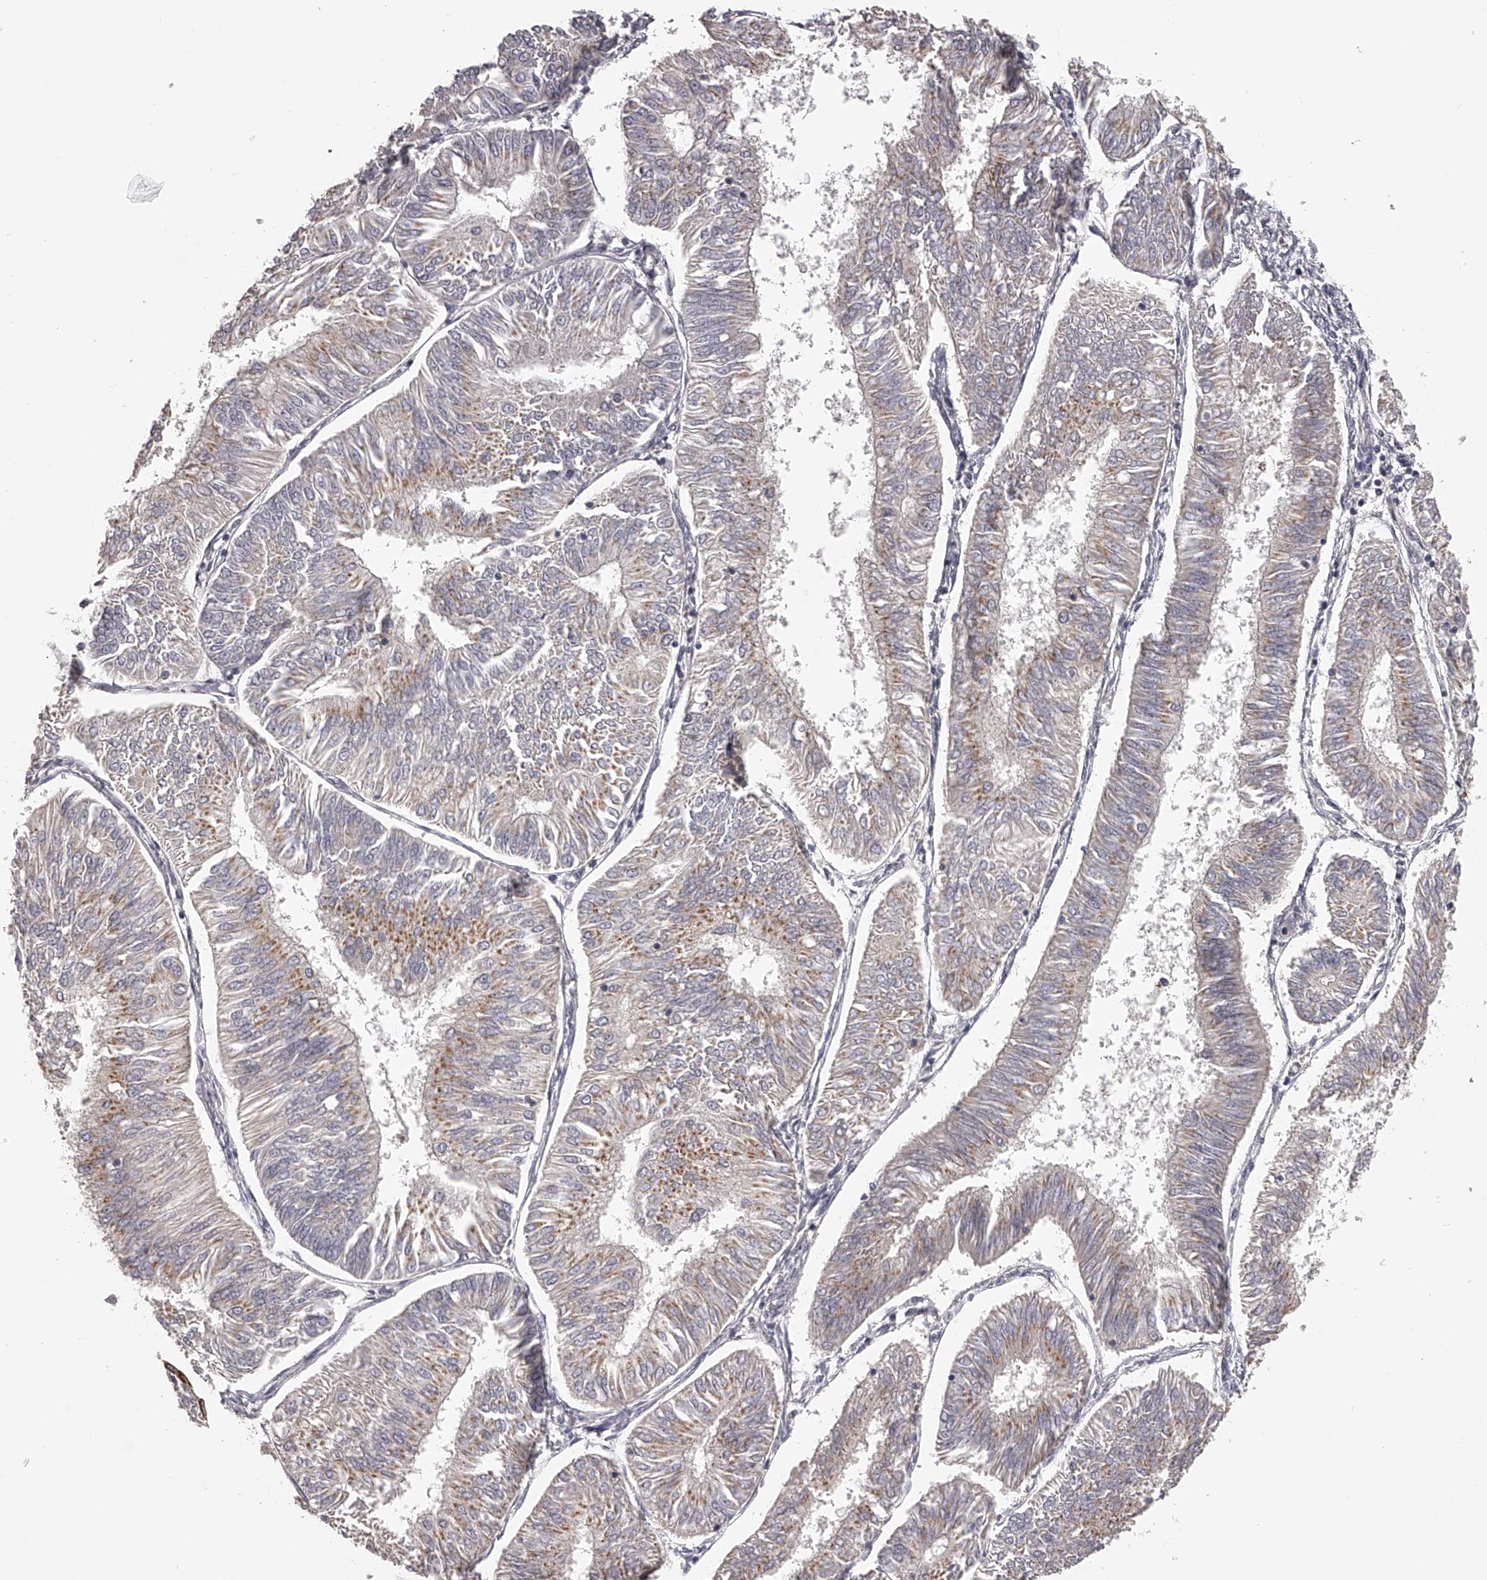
{"staining": {"intensity": "moderate", "quantity": "<25%", "location": "cytoplasmic/membranous"}, "tissue": "endometrial cancer", "cell_type": "Tumor cells", "image_type": "cancer", "snomed": [{"axis": "morphology", "description": "Adenocarcinoma, NOS"}, {"axis": "topography", "description": "Endometrium"}], "caption": "Protein analysis of adenocarcinoma (endometrial) tissue reveals moderate cytoplasmic/membranous staining in approximately <25% of tumor cells. (DAB (3,3'-diaminobenzidine) IHC, brown staining for protein, blue staining for nuclei).", "gene": "TNN", "patient": {"sex": "female", "age": 58}}